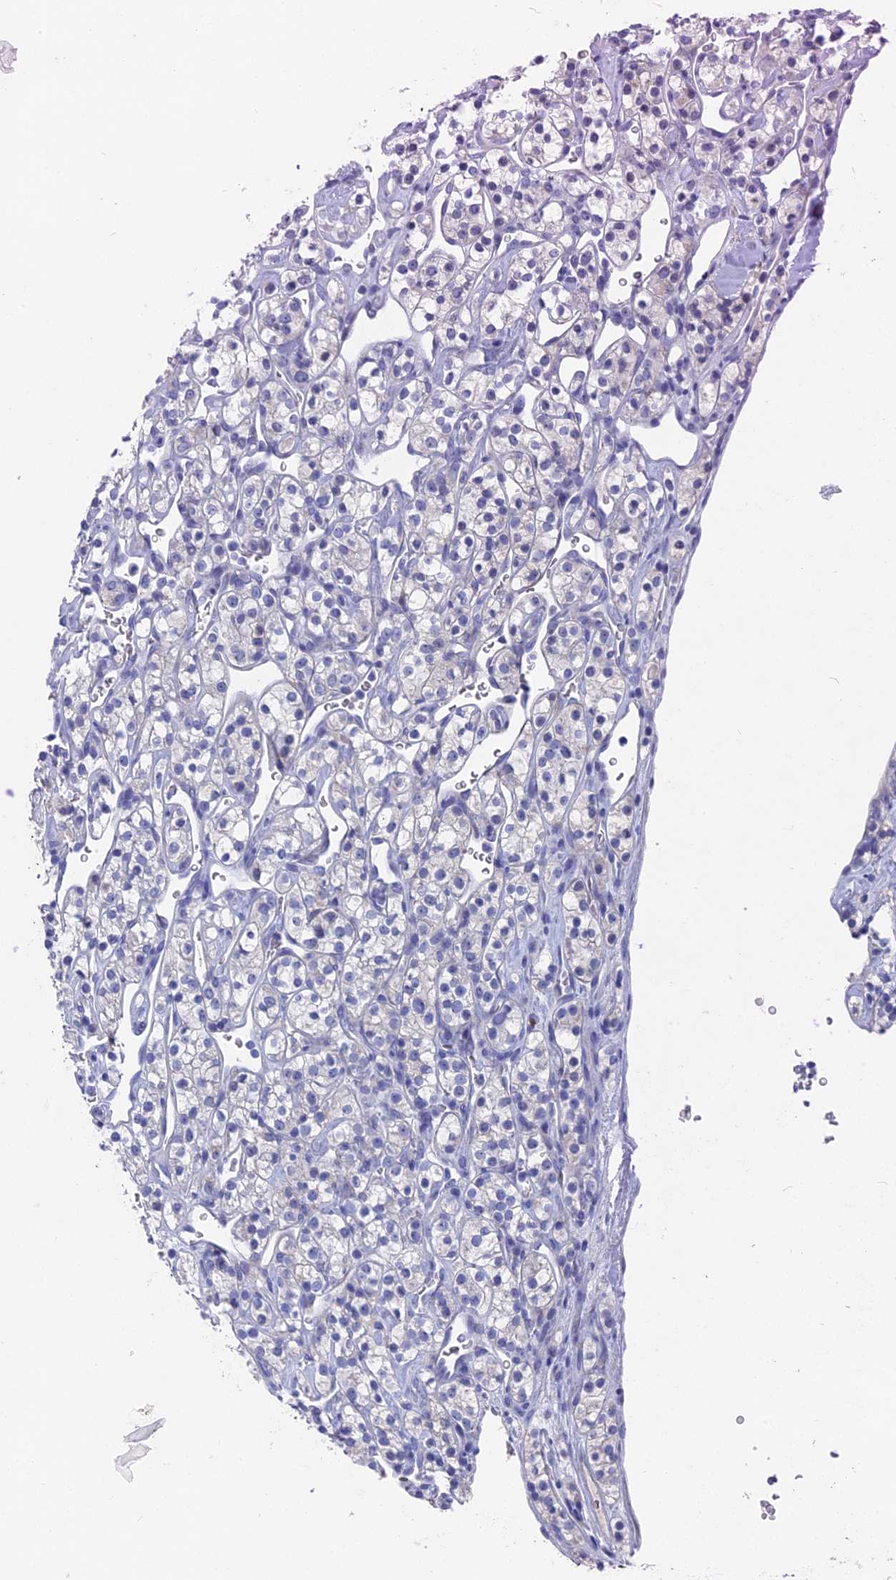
{"staining": {"intensity": "negative", "quantity": "none", "location": "none"}, "tissue": "renal cancer", "cell_type": "Tumor cells", "image_type": "cancer", "snomed": [{"axis": "morphology", "description": "Adenocarcinoma, NOS"}, {"axis": "topography", "description": "Kidney"}], "caption": "This is a image of immunohistochemistry staining of renal cancer, which shows no positivity in tumor cells.", "gene": "HIGD1A", "patient": {"sex": "male", "age": 77}}